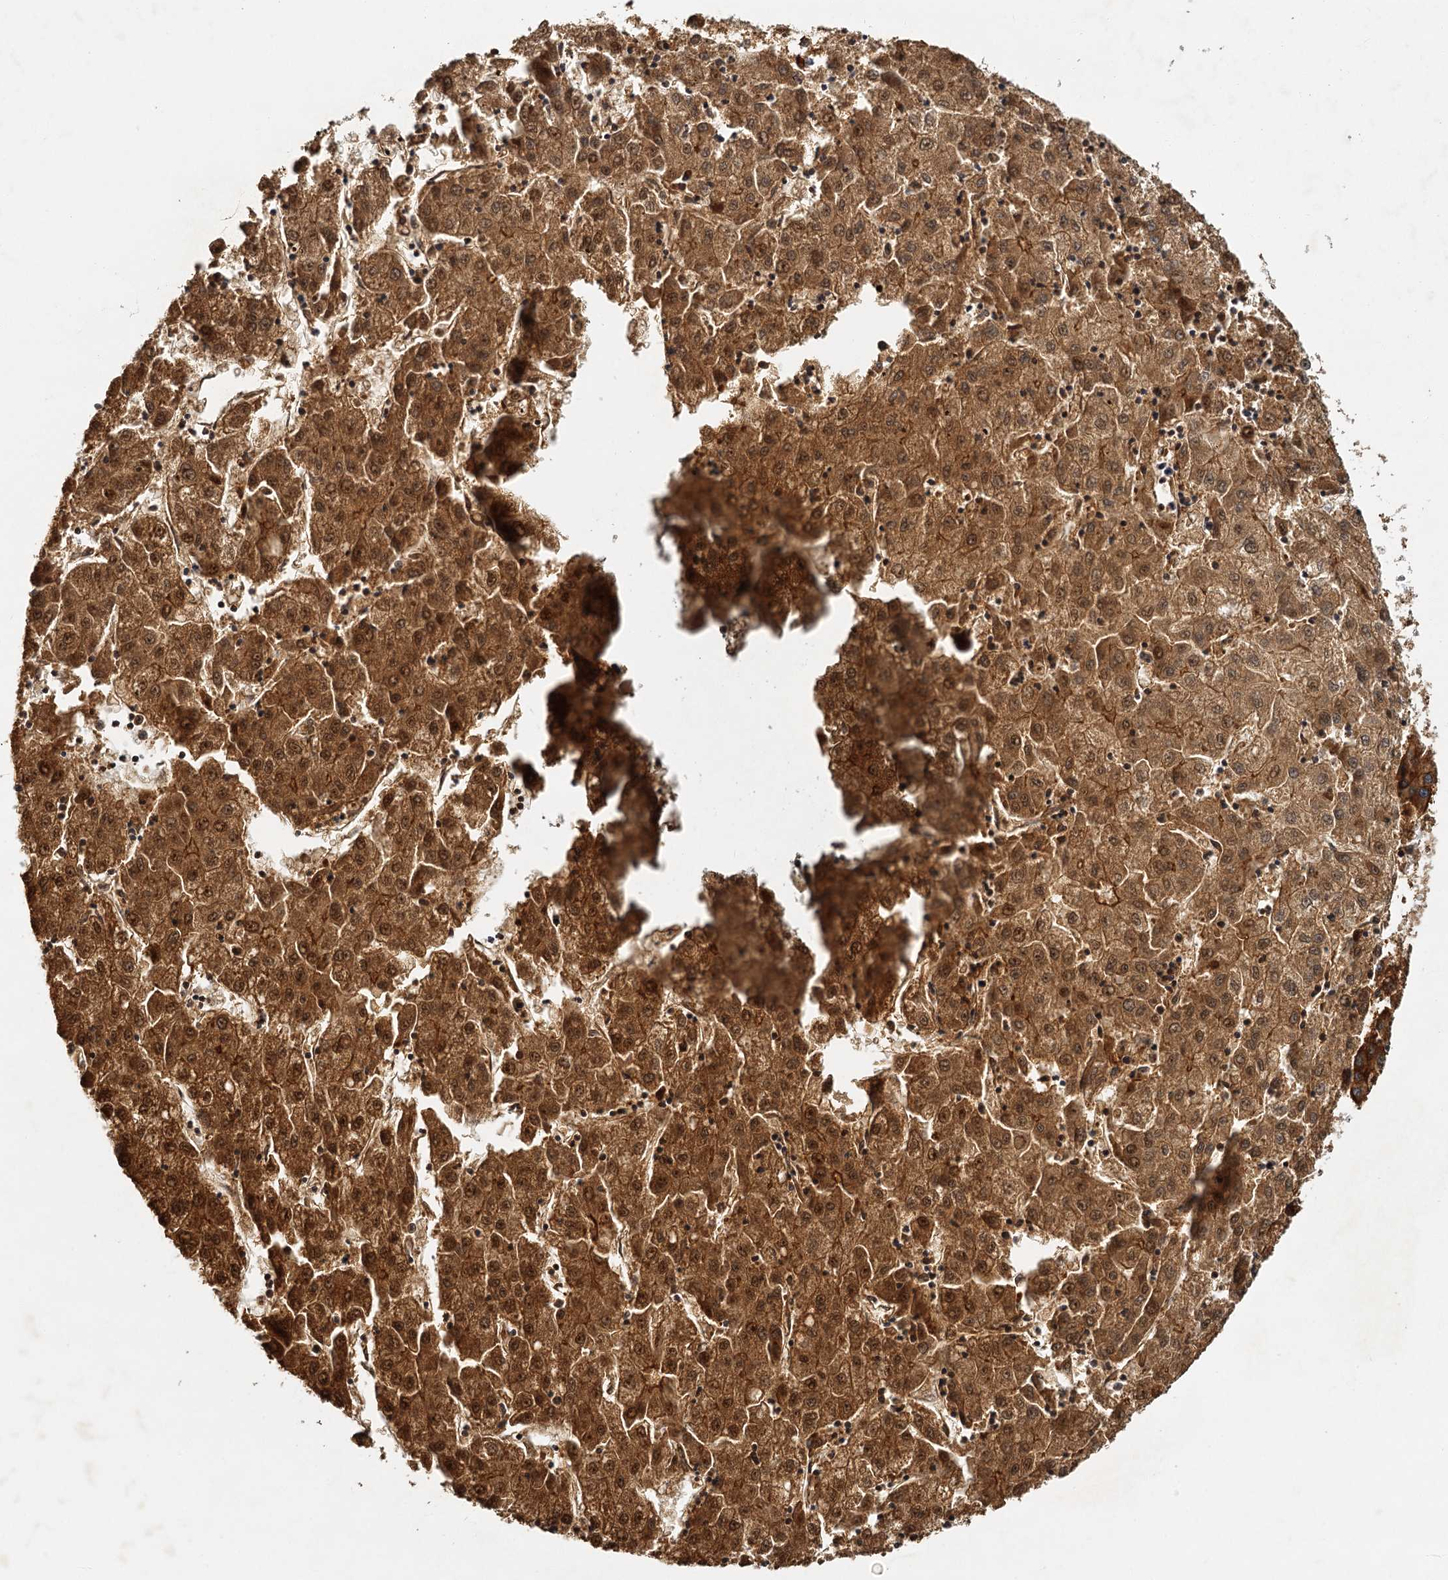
{"staining": {"intensity": "strong", "quantity": ">75%", "location": "cytoplasmic/membranous,nuclear"}, "tissue": "liver cancer", "cell_type": "Tumor cells", "image_type": "cancer", "snomed": [{"axis": "morphology", "description": "Carcinoma, Hepatocellular, NOS"}, {"axis": "topography", "description": "Liver"}], "caption": "Strong cytoplasmic/membranous and nuclear protein positivity is present in about >75% of tumor cells in liver hepatocellular carcinoma.", "gene": "ZNF549", "patient": {"sex": "male", "age": 72}}